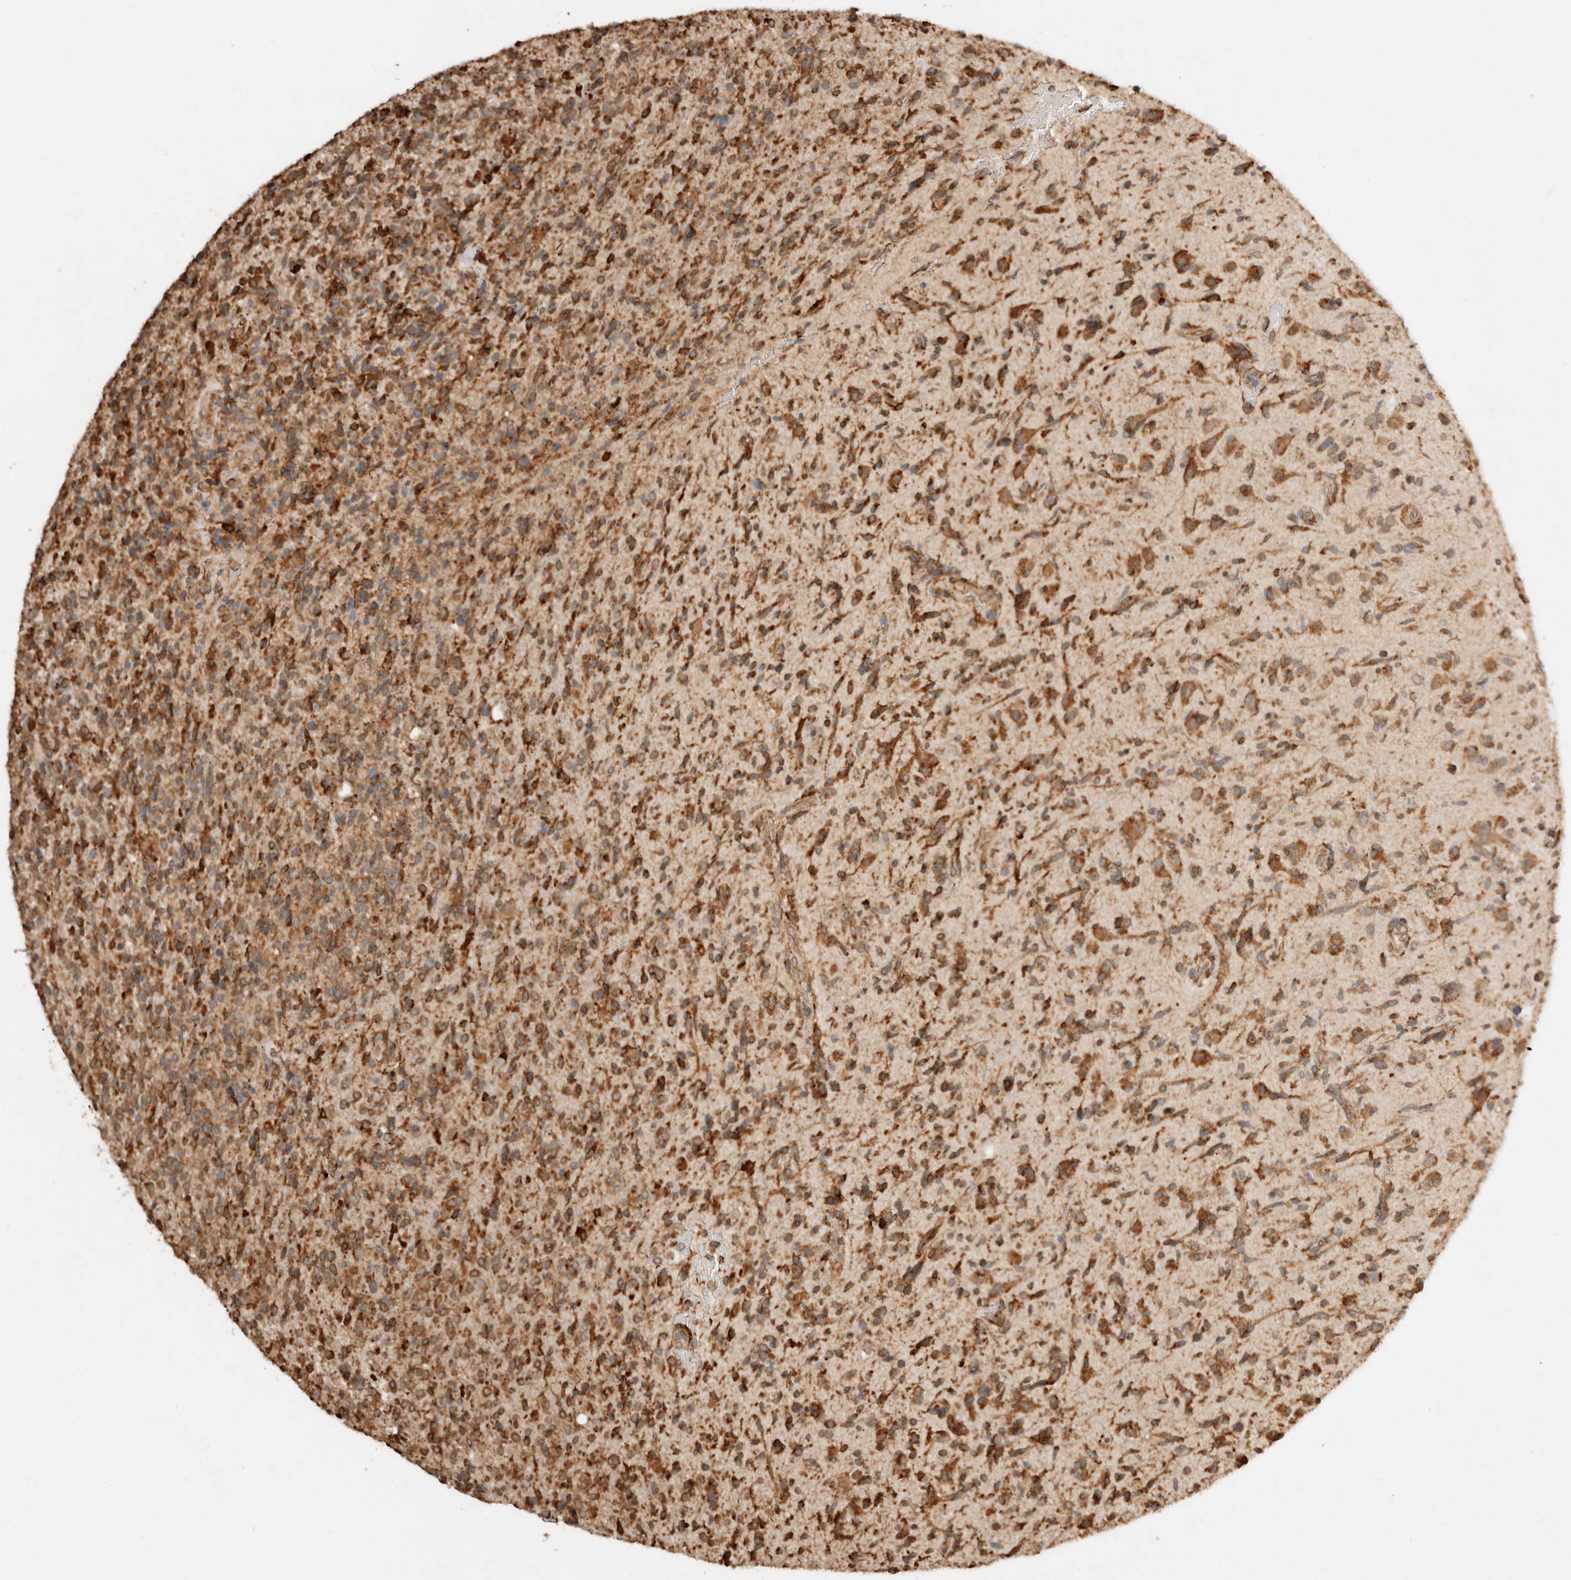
{"staining": {"intensity": "moderate", "quantity": ">75%", "location": "cytoplasmic/membranous"}, "tissue": "glioma", "cell_type": "Tumor cells", "image_type": "cancer", "snomed": [{"axis": "morphology", "description": "Glioma, malignant, High grade"}, {"axis": "topography", "description": "Brain"}], "caption": "A medium amount of moderate cytoplasmic/membranous expression is seen in approximately >75% of tumor cells in malignant glioma (high-grade) tissue.", "gene": "ERAP1", "patient": {"sex": "male", "age": 72}}